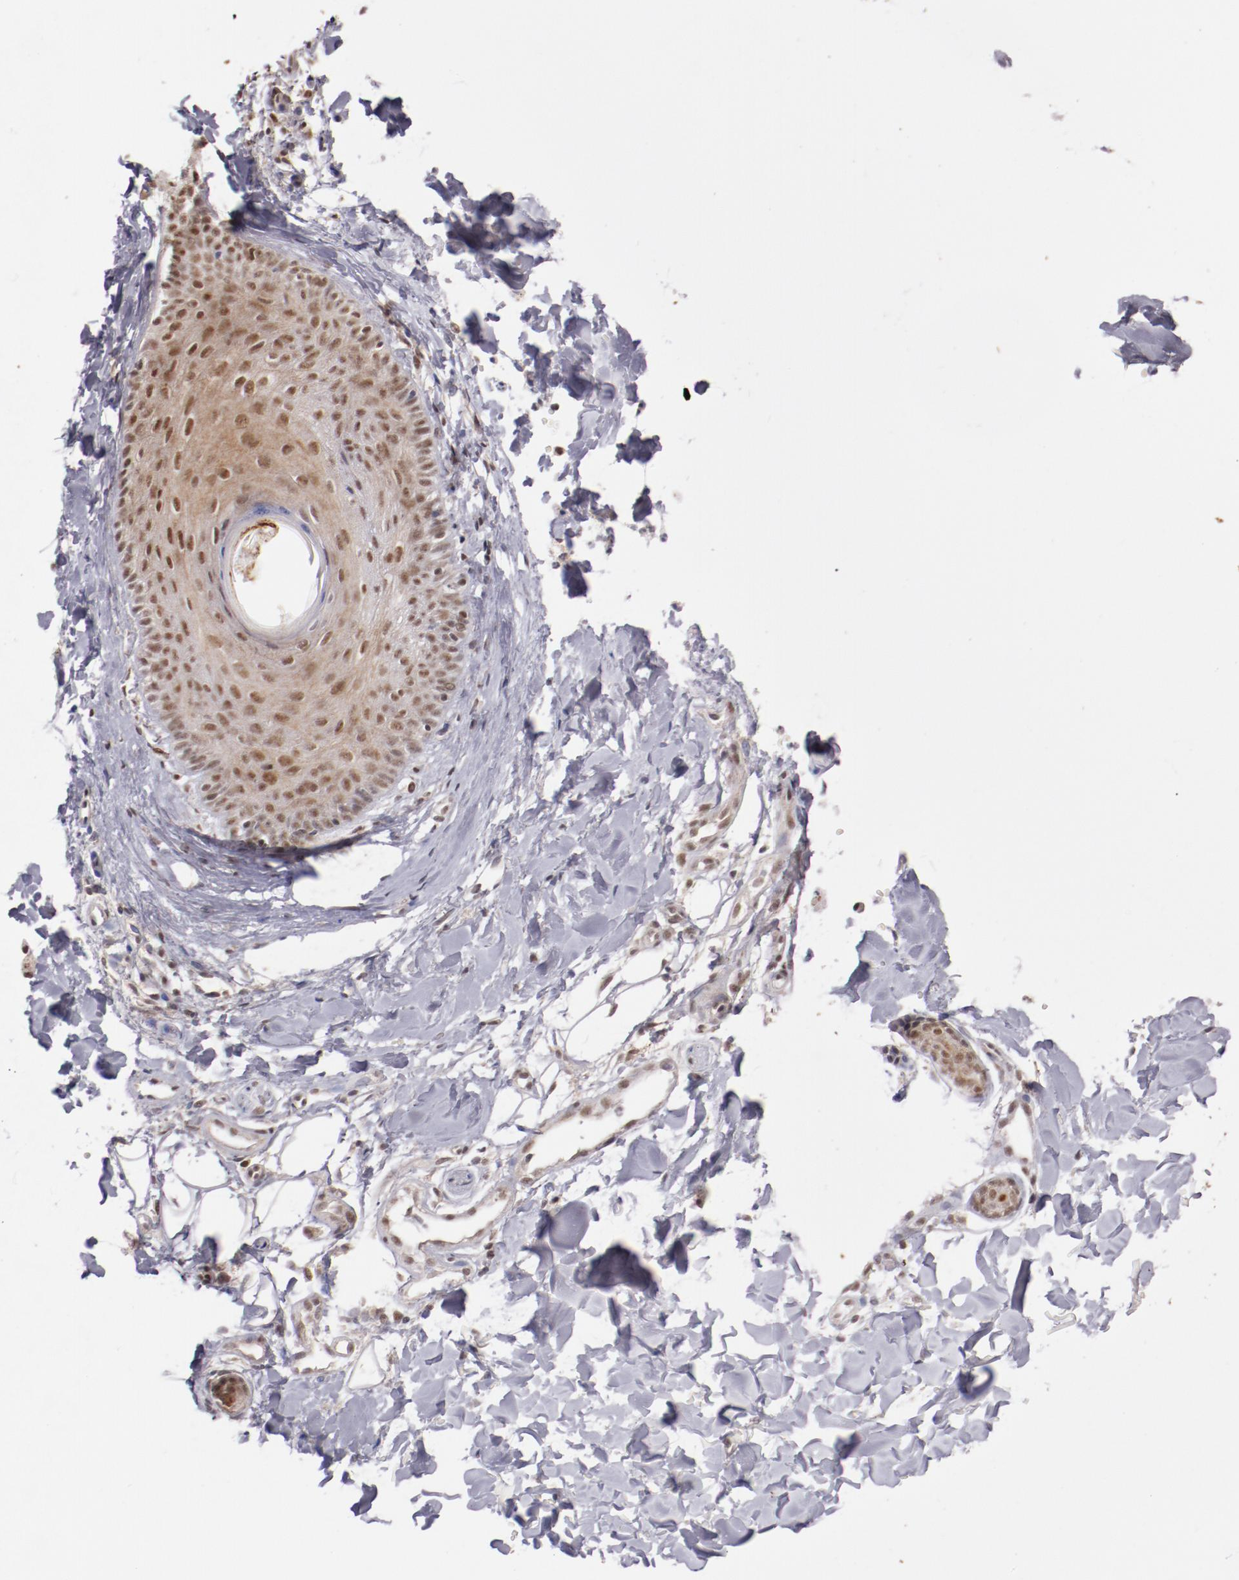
{"staining": {"intensity": "moderate", "quantity": ">75%", "location": "cytoplasmic/membranous,nuclear"}, "tissue": "skin", "cell_type": "Epidermal cells", "image_type": "normal", "snomed": [{"axis": "morphology", "description": "Normal tissue, NOS"}, {"axis": "morphology", "description": "Inflammation, NOS"}, {"axis": "topography", "description": "Soft tissue"}, {"axis": "topography", "description": "Anal"}], "caption": "The photomicrograph shows a brown stain indicating the presence of a protein in the cytoplasmic/membranous,nuclear of epidermal cells in skin.", "gene": "SYP", "patient": {"sex": "female", "age": 15}}